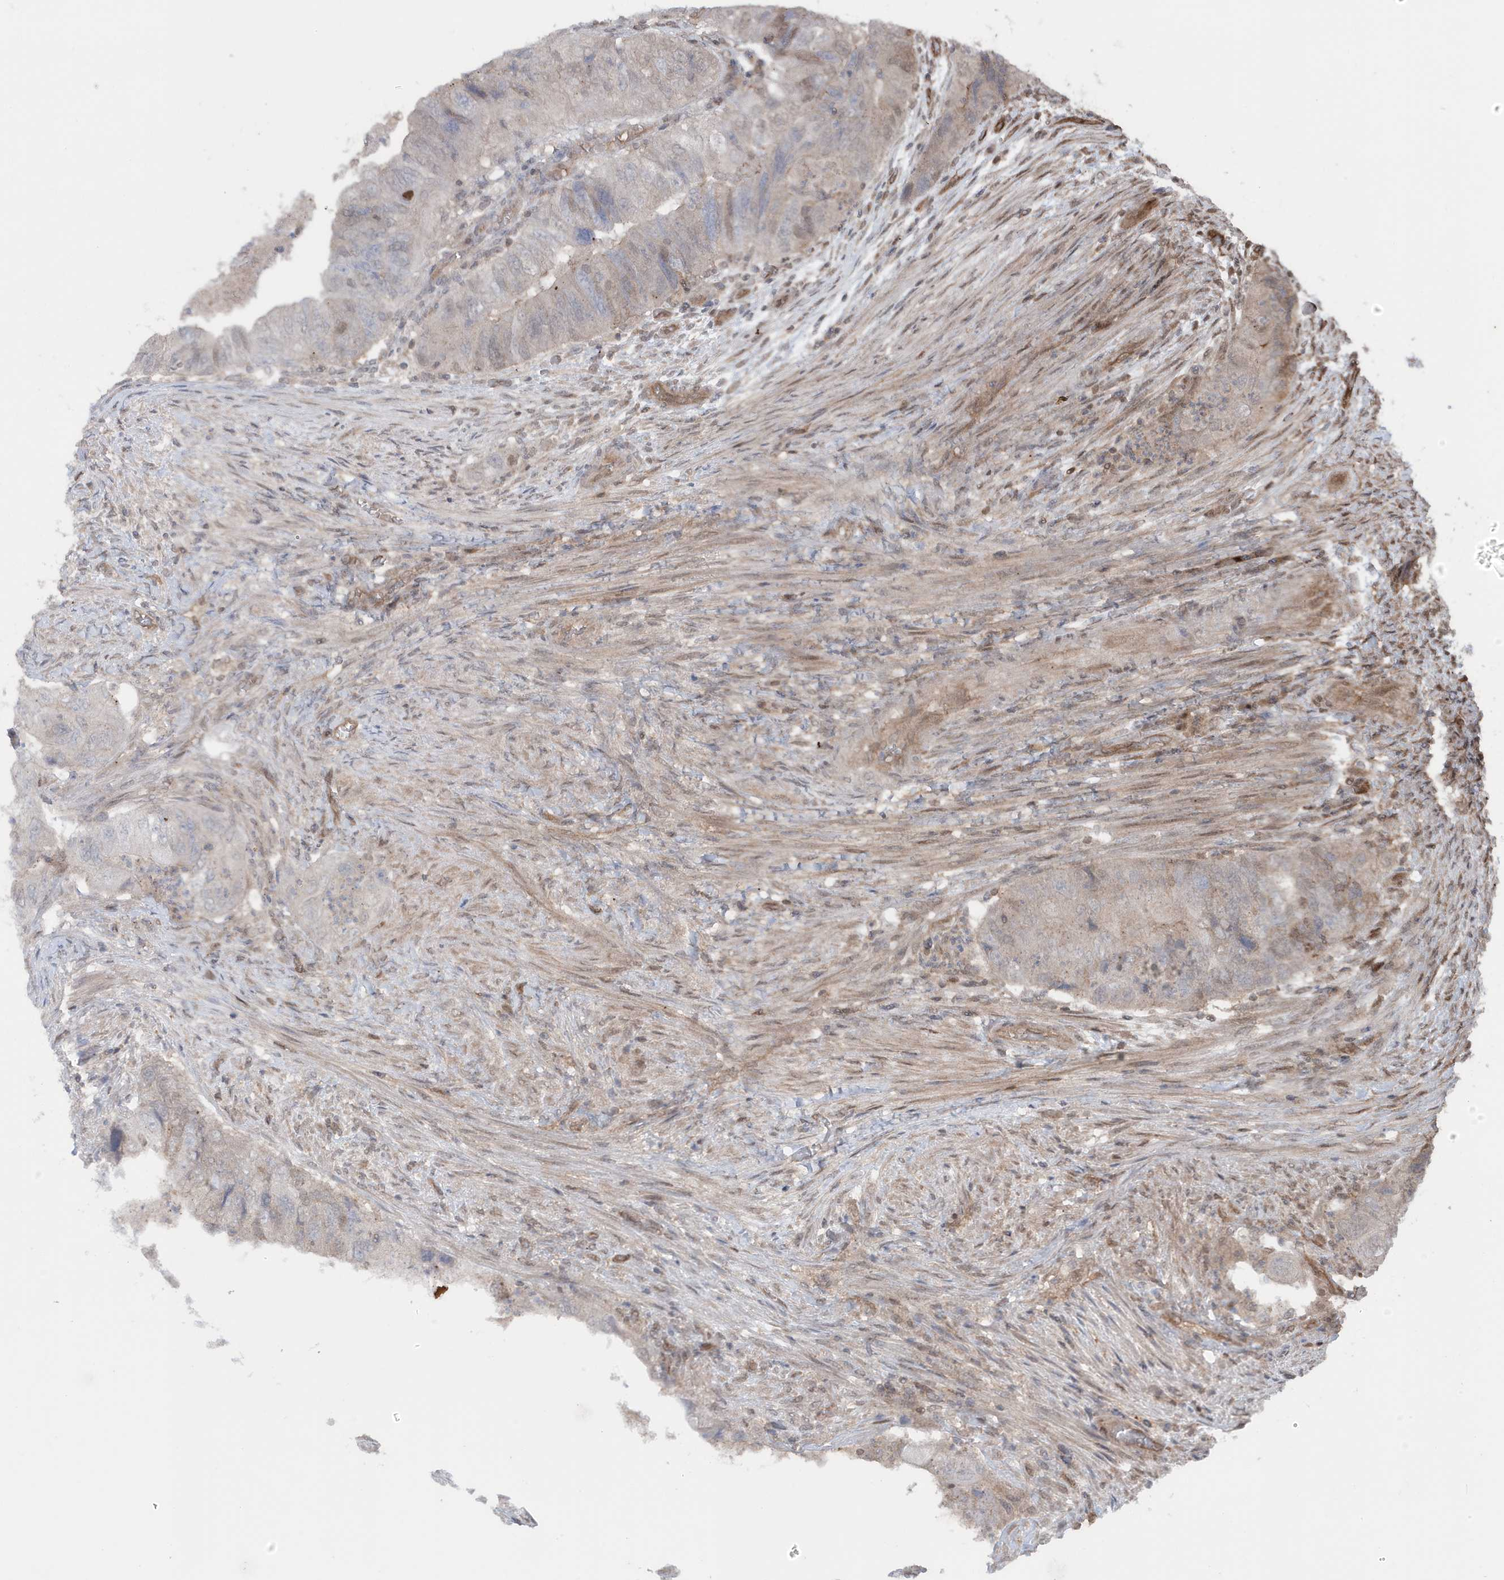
{"staining": {"intensity": "weak", "quantity": "<25%", "location": "cytoplasmic/membranous"}, "tissue": "colorectal cancer", "cell_type": "Tumor cells", "image_type": "cancer", "snomed": [{"axis": "morphology", "description": "Adenocarcinoma, NOS"}, {"axis": "topography", "description": "Rectum"}], "caption": "The micrograph reveals no significant expression in tumor cells of colorectal adenocarcinoma. (DAB (3,3'-diaminobenzidine) immunohistochemistry, high magnification).", "gene": "MAPK1IP1L", "patient": {"sex": "male", "age": 63}}